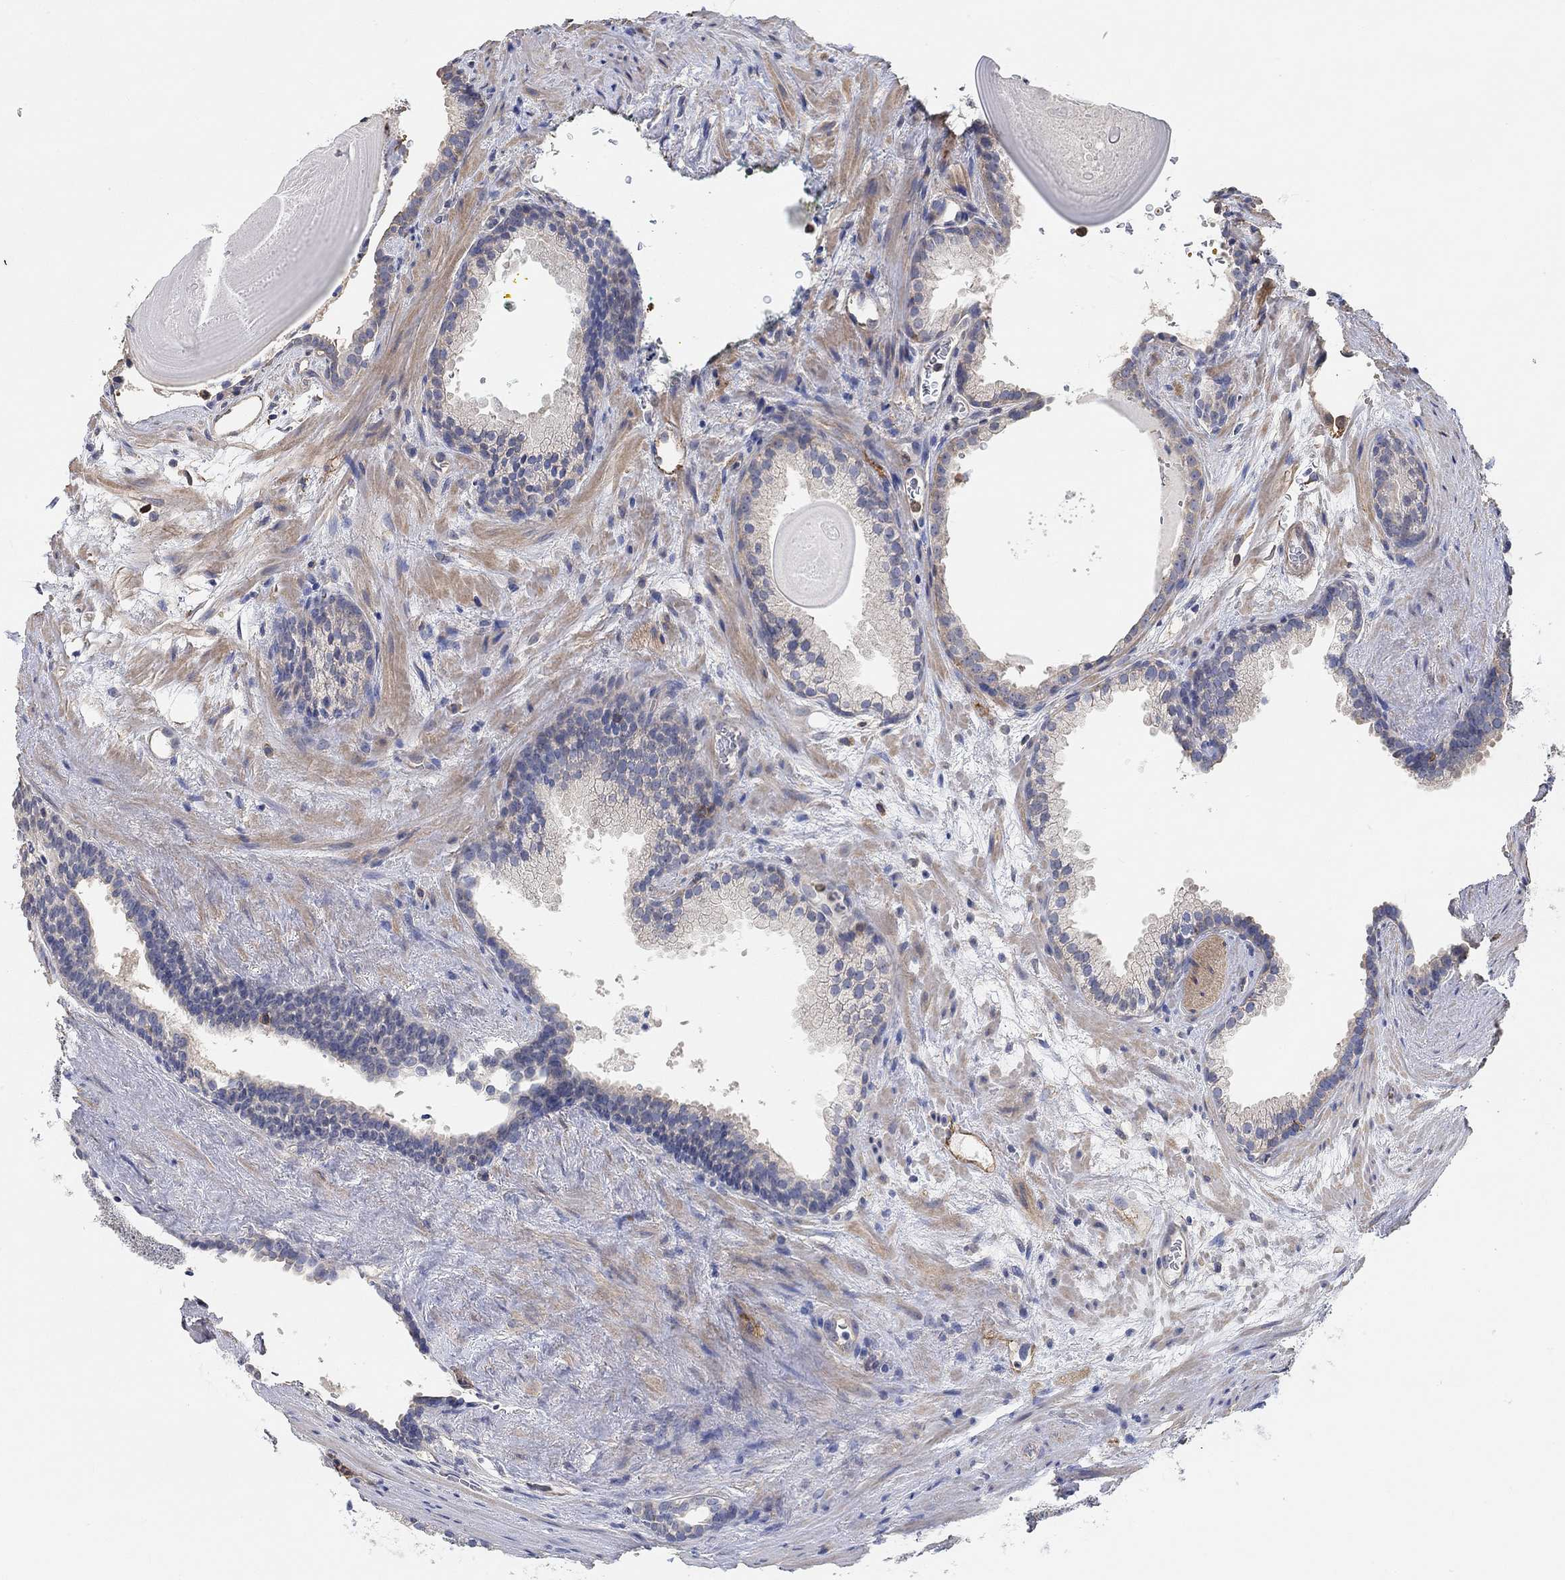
{"staining": {"intensity": "weak", "quantity": "<25%", "location": "cytoplasmic/membranous"}, "tissue": "prostate cancer", "cell_type": "Tumor cells", "image_type": "cancer", "snomed": [{"axis": "morphology", "description": "Adenocarcinoma, High grade"}, {"axis": "topography", "description": "Prostate and seminal vesicle, NOS"}], "caption": "The photomicrograph demonstrates no significant expression in tumor cells of high-grade adenocarcinoma (prostate).", "gene": "SYT16", "patient": {"sex": "male", "age": 62}}